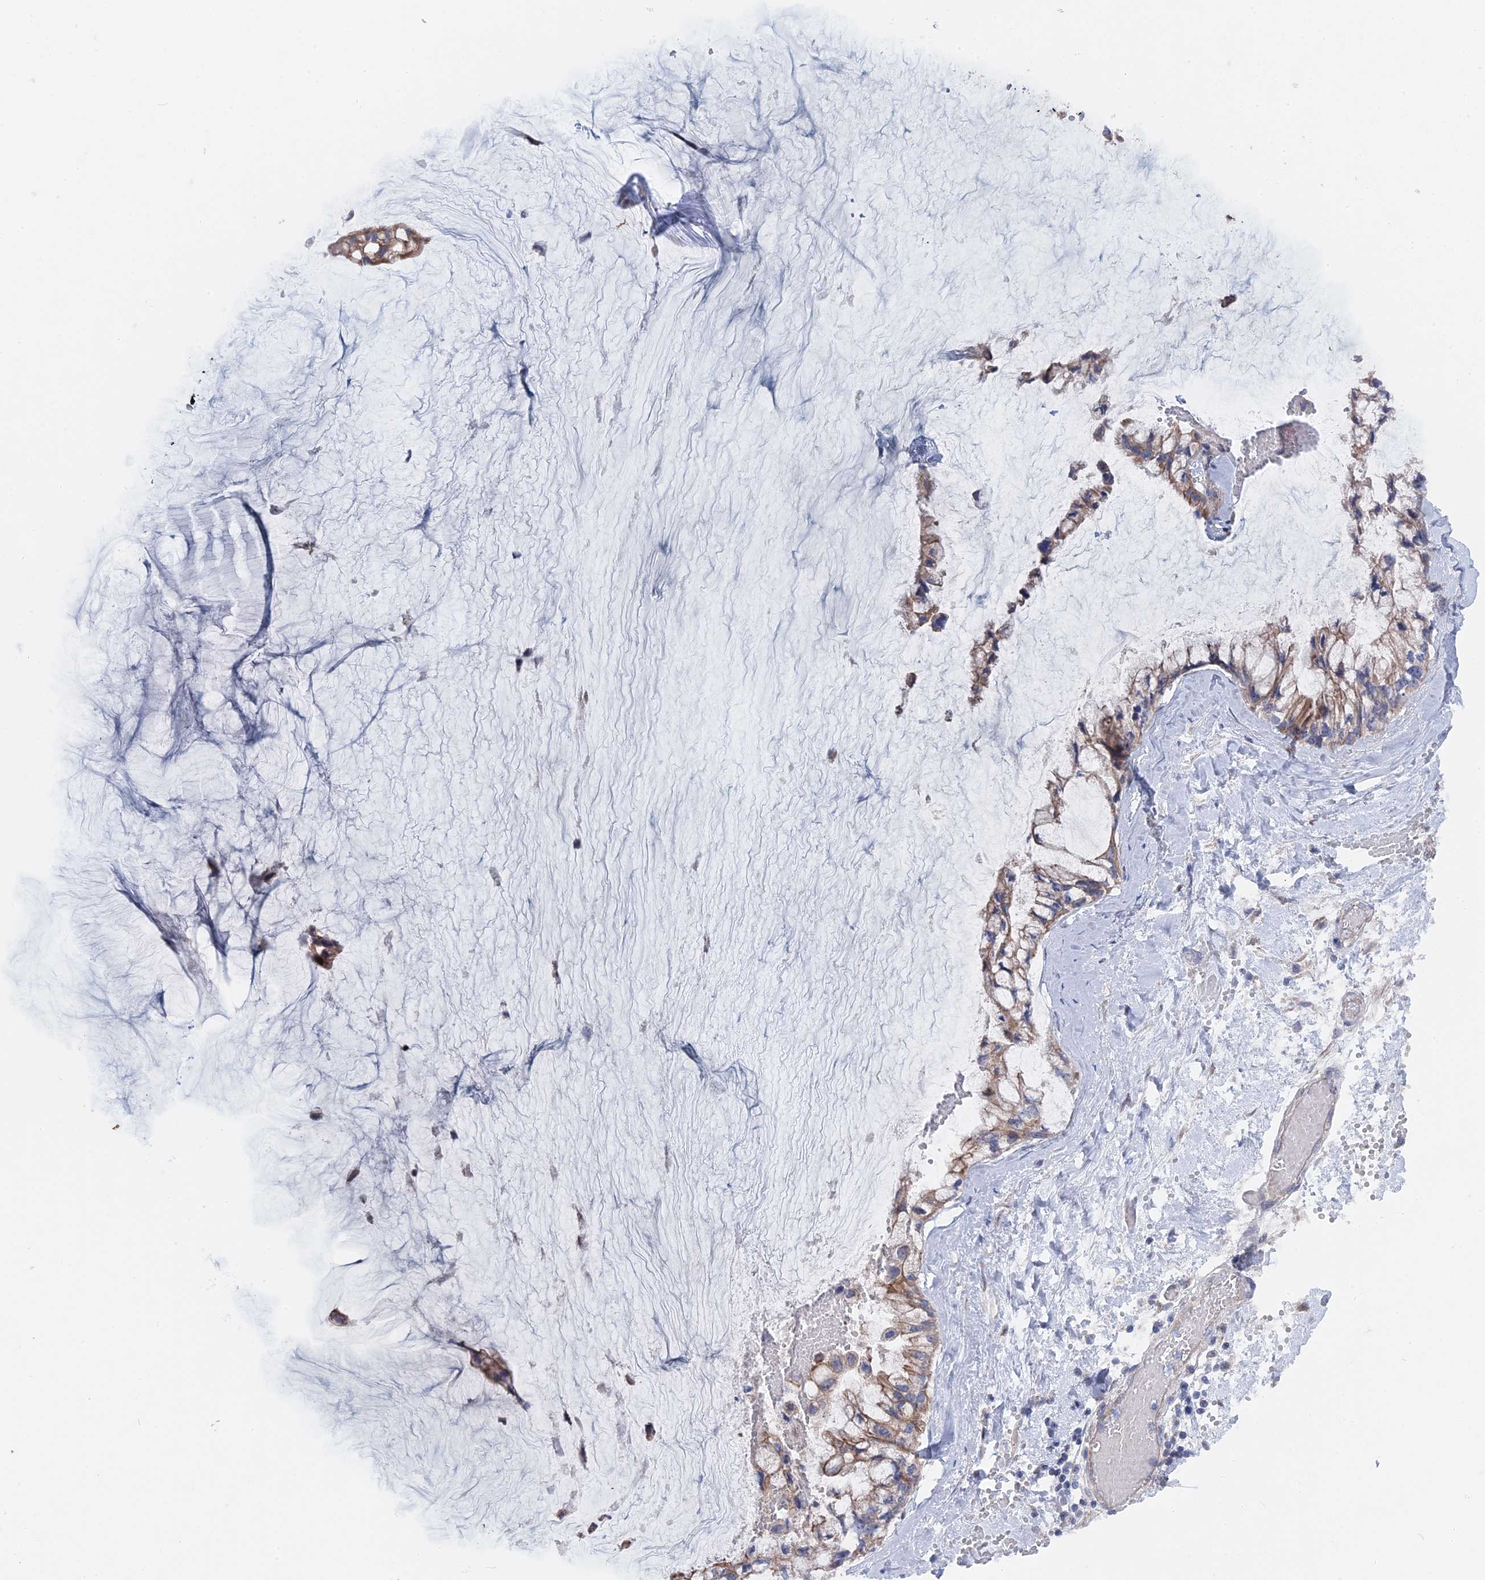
{"staining": {"intensity": "moderate", "quantity": "25%-75%", "location": "cytoplasmic/membranous"}, "tissue": "ovarian cancer", "cell_type": "Tumor cells", "image_type": "cancer", "snomed": [{"axis": "morphology", "description": "Cystadenocarcinoma, mucinous, NOS"}, {"axis": "topography", "description": "Ovary"}], "caption": "Immunohistochemical staining of ovarian cancer exhibits medium levels of moderate cytoplasmic/membranous expression in about 25%-75% of tumor cells. (DAB (3,3'-diaminobenzidine) IHC, brown staining for protein, blue staining for nuclei).", "gene": "TMEM161A", "patient": {"sex": "female", "age": 39}}